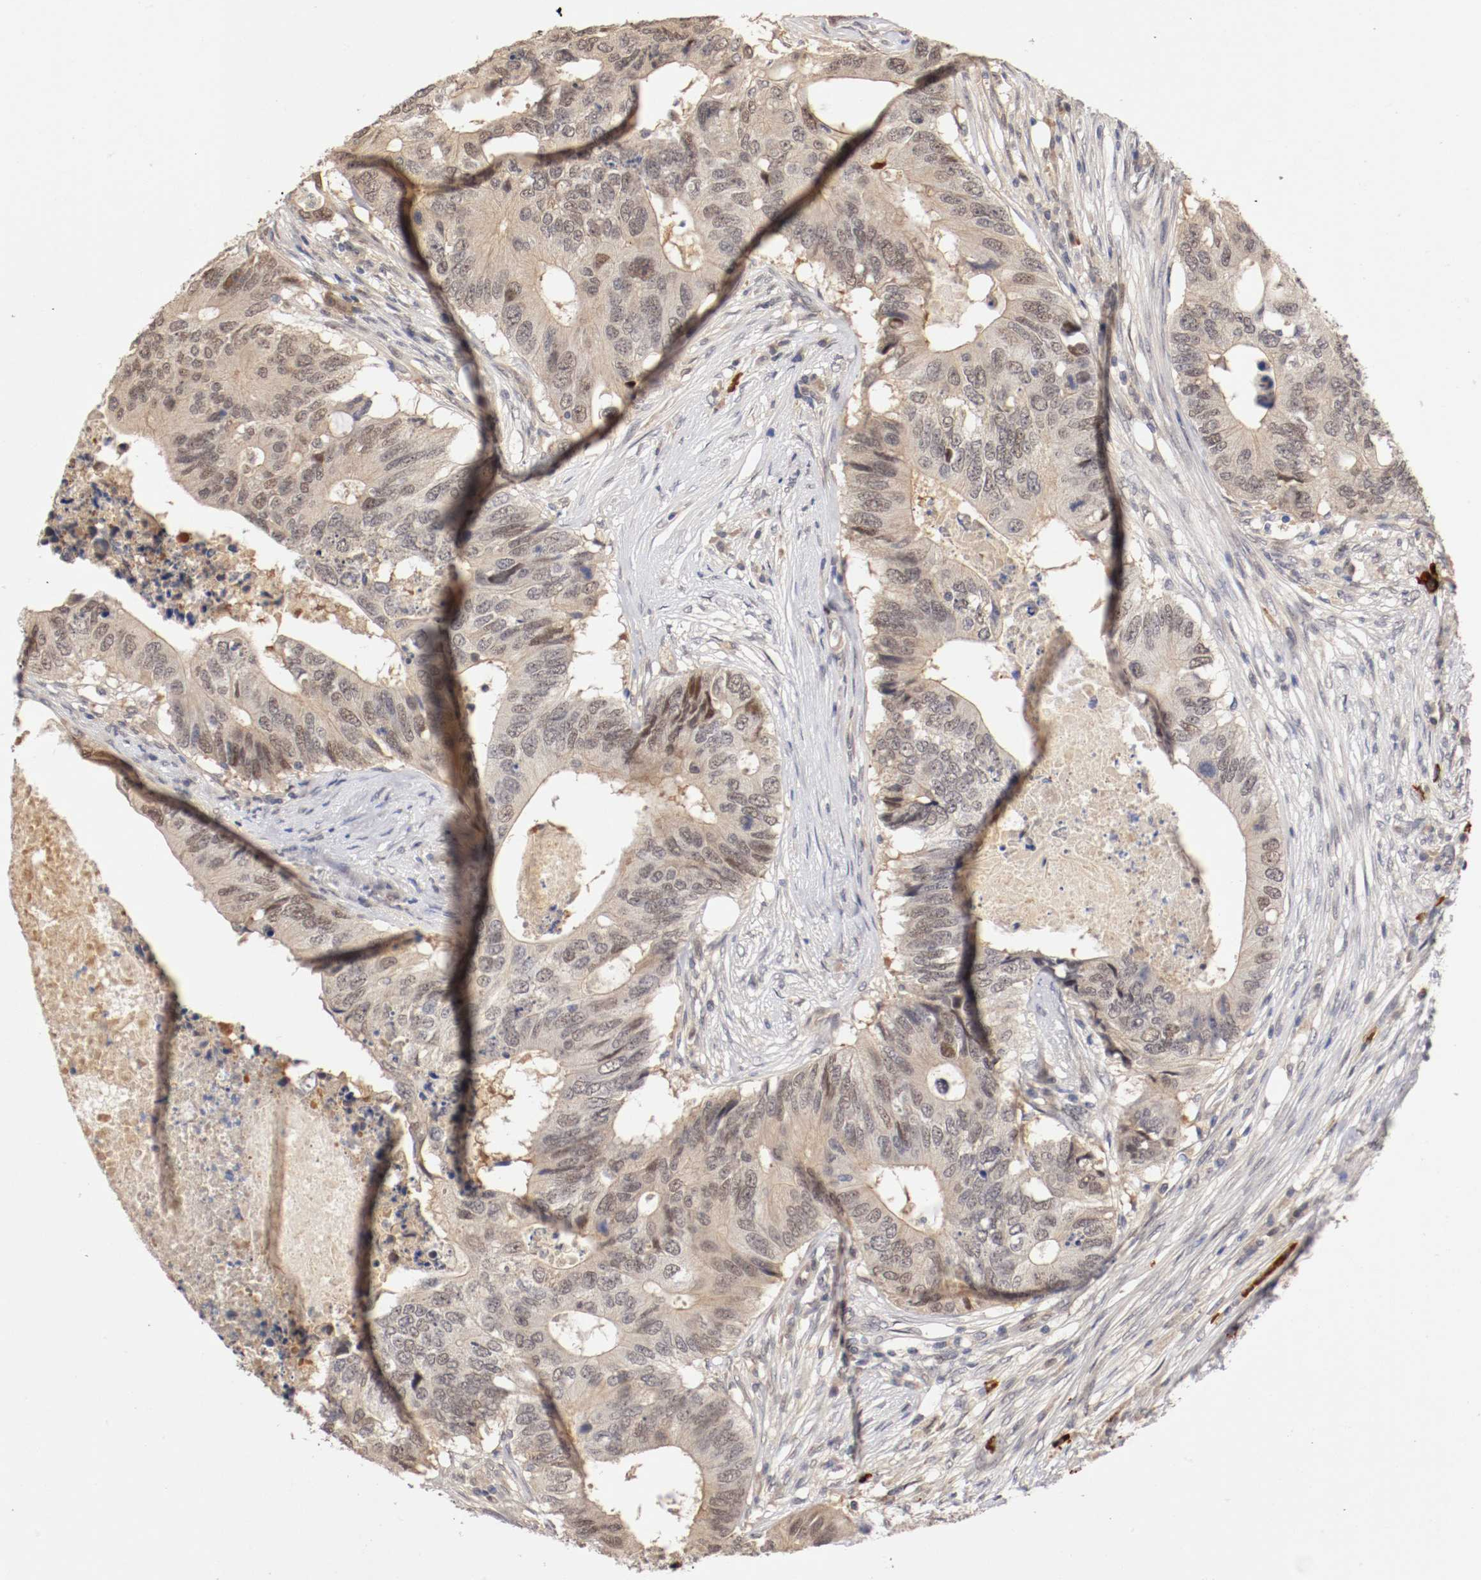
{"staining": {"intensity": "weak", "quantity": "25%-75%", "location": "cytoplasmic/membranous,nuclear"}, "tissue": "colorectal cancer", "cell_type": "Tumor cells", "image_type": "cancer", "snomed": [{"axis": "morphology", "description": "Adenocarcinoma, NOS"}, {"axis": "topography", "description": "Colon"}], "caption": "Colorectal cancer (adenocarcinoma) stained with immunohistochemistry (IHC) exhibits weak cytoplasmic/membranous and nuclear expression in about 25%-75% of tumor cells. The staining is performed using DAB brown chromogen to label protein expression. The nuclei are counter-stained blue using hematoxylin.", "gene": "DNMT3B", "patient": {"sex": "male", "age": 71}}